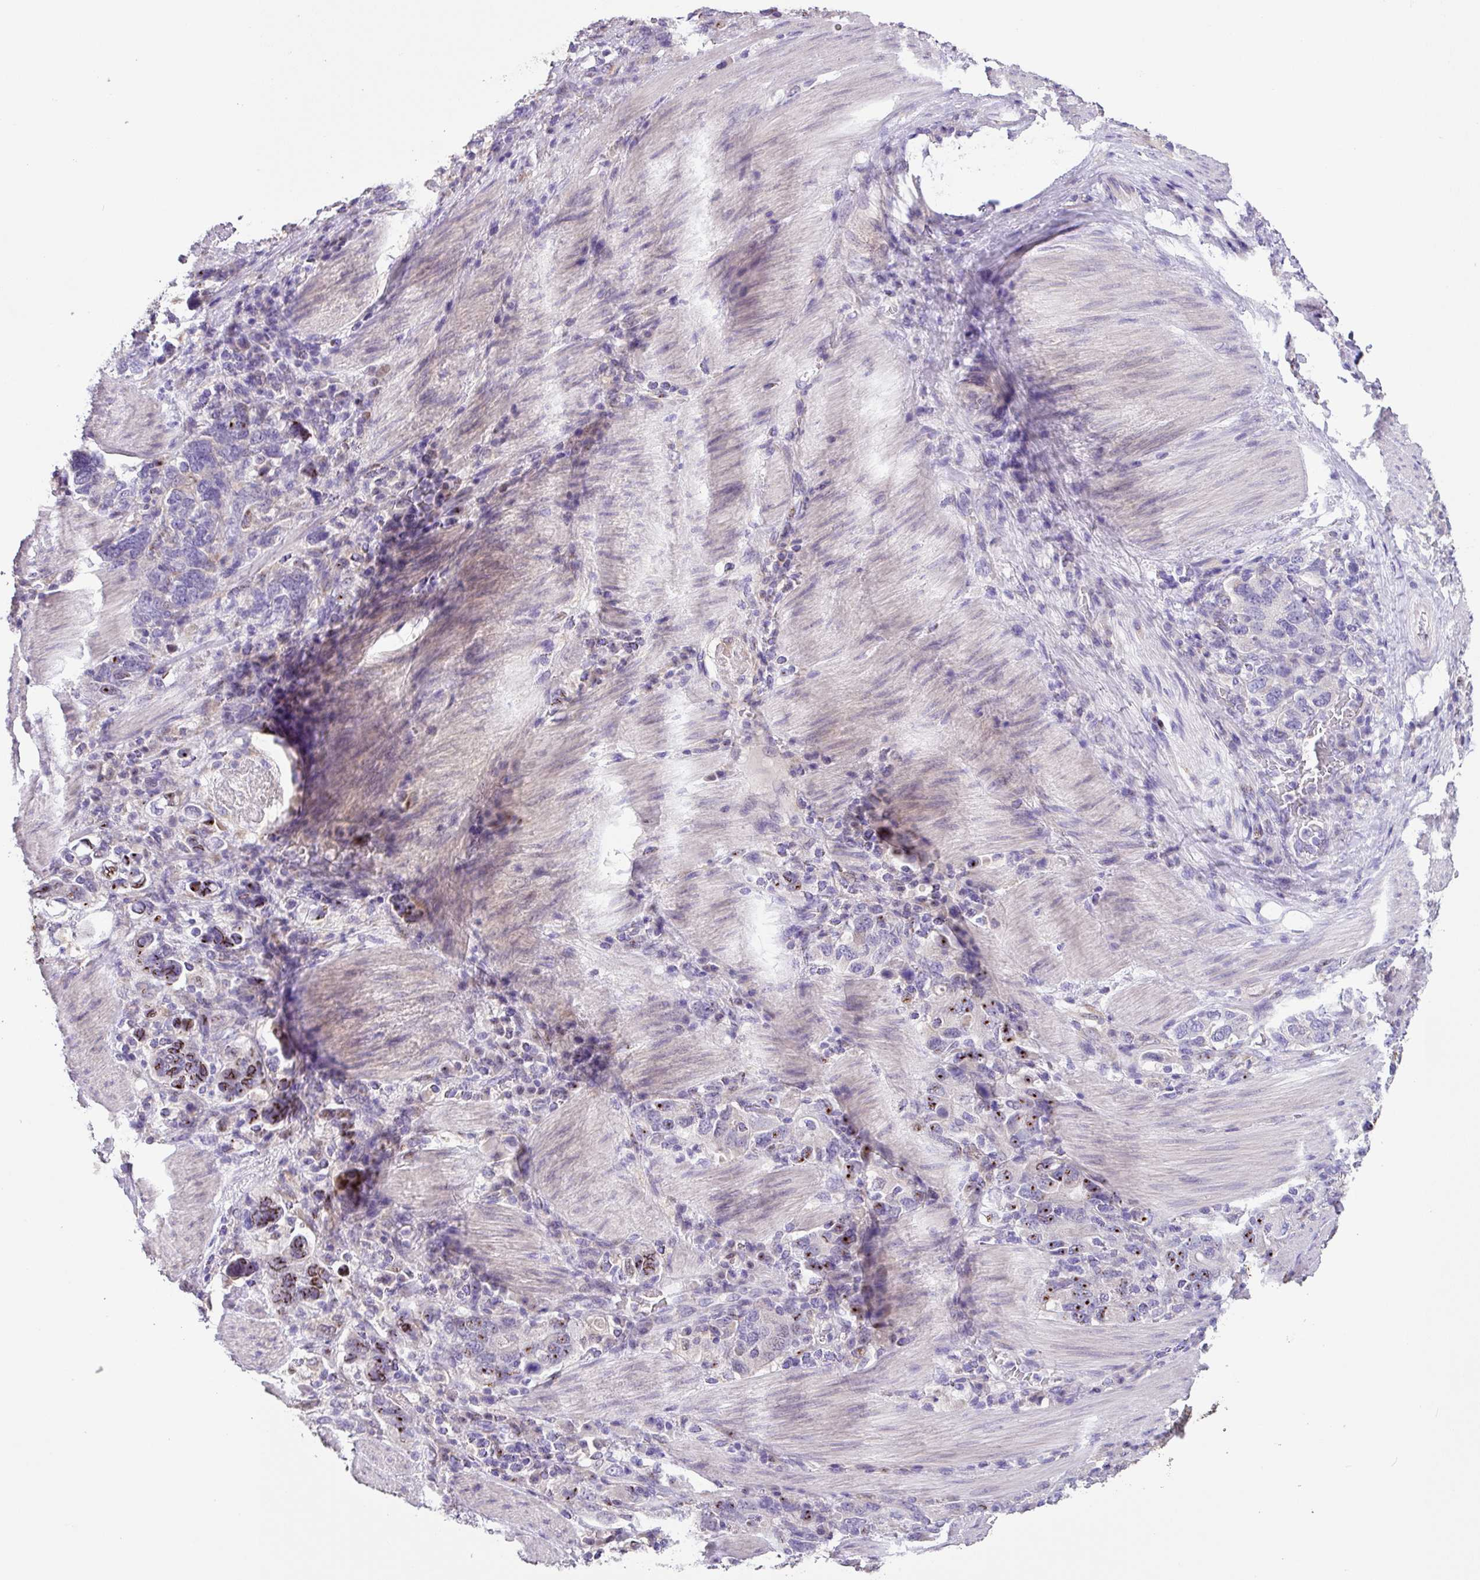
{"staining": {"intensity": "moderate", "quantity": "<25%", "location": "nuclear"}, "tissue": "stomach cancer", "cell_type": "Tumor cells", "image_type": "cancer", "snomed": [{"axis": "morphology", "description": "Adenocarcinoma, NOS"}, {"axis": "topography", "description": "Stomach, upper"}, {"axis": "topography", "description": "Stomach"}], "caption": "Brown immunohistochemical staining in human stomach adenocarcinoma exhibits moderate nuclear expression in about <25% of tumor cells.", "gene": "ZG16", "patient": {"sex": "male", "age": 62}}